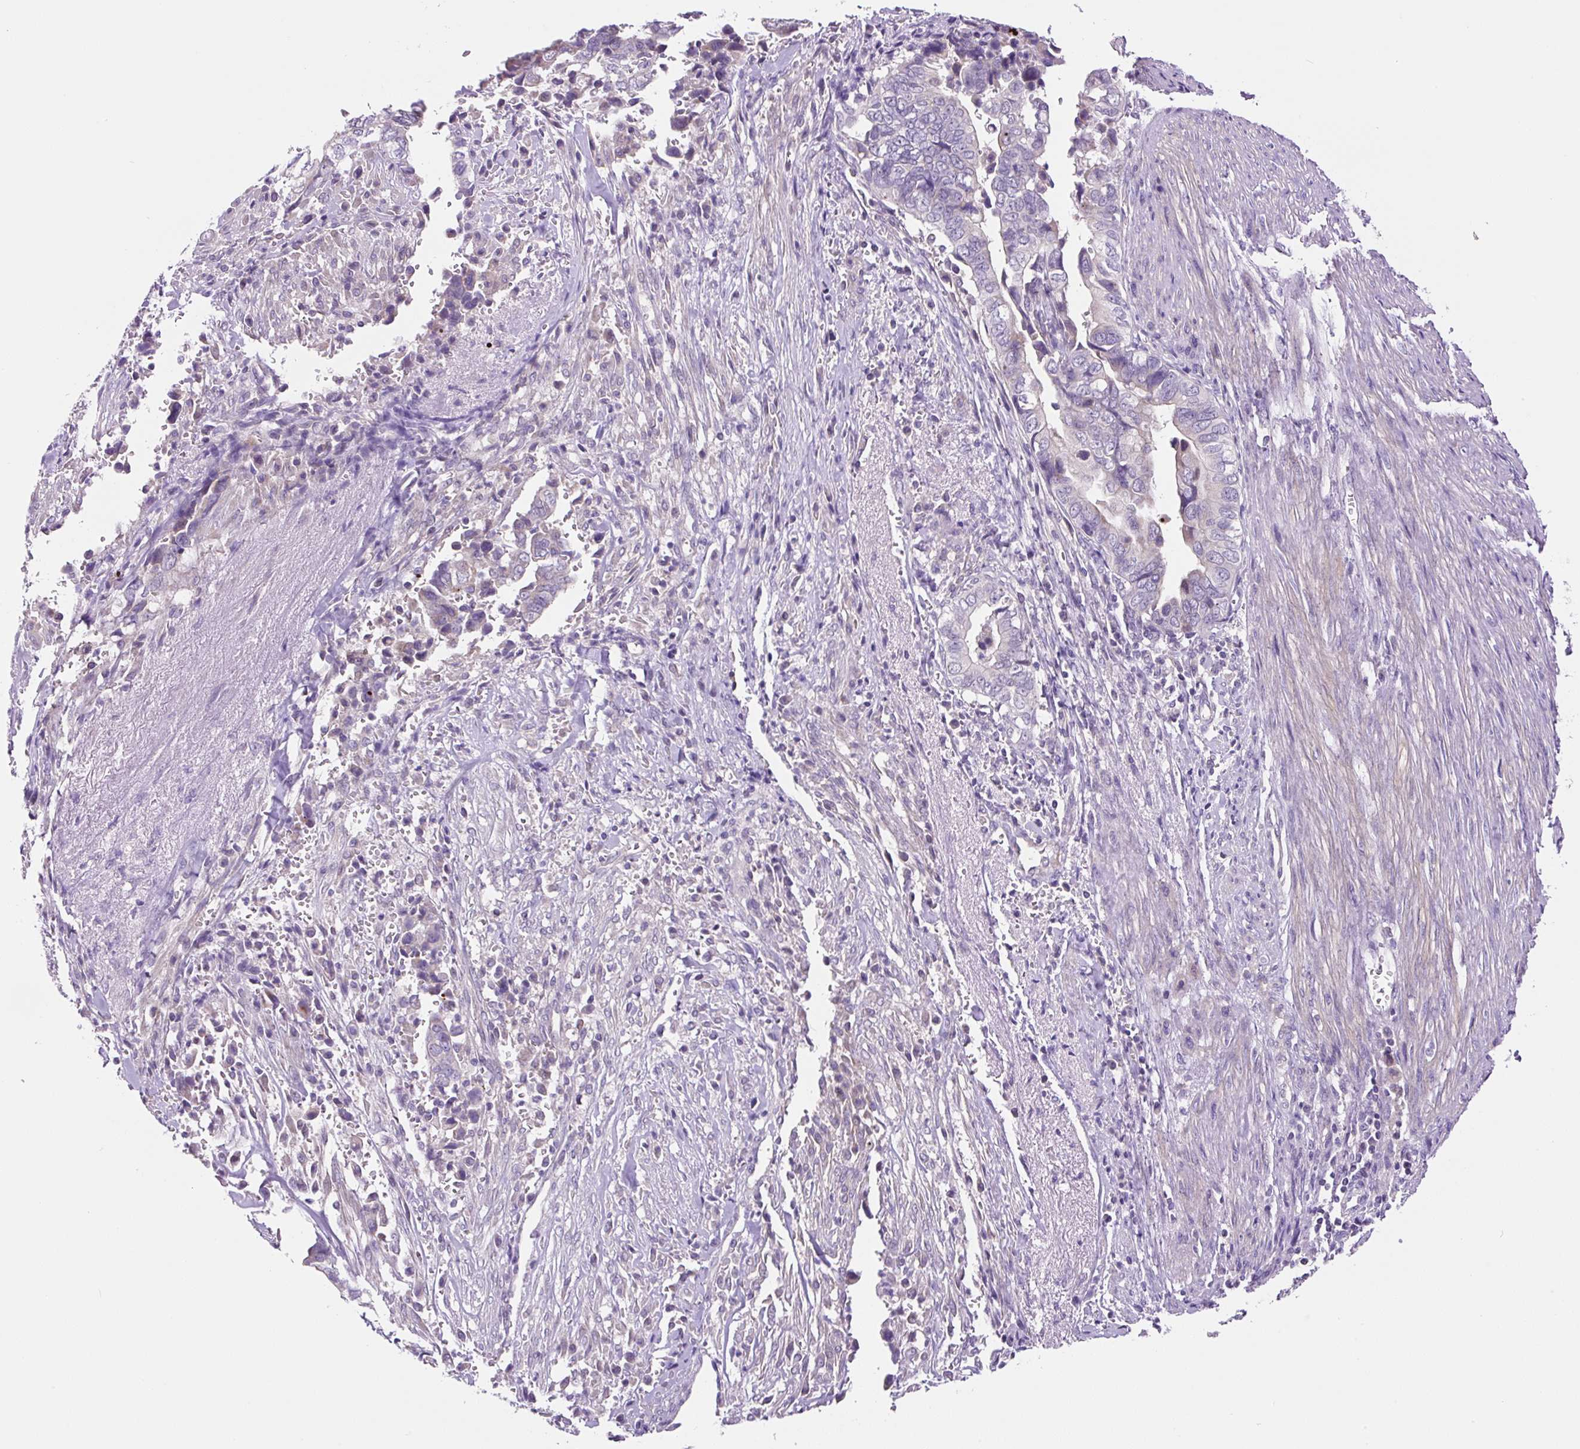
{"staining": {"intensity": "negative", "quantity": "none", "location": "none"}, "tissue": "liver cancer", "cell_type": "Tumor cells", "image_type": "cancer", "snomed": [{"axis": "morphology", "description": "Cholangiocarcinoma"}, {"axis": "topography", "description": "Liver"}], "caption": "Protein analysis of liver cancer demonstrates no significant expression in tumor cells. Brightfield microscopy of IHC stained with DAB (brown) and hematoxylin (blue), captured at high magnification.", "gene": "OGDHL", "patient": {"sex": "female", "age": 79}}